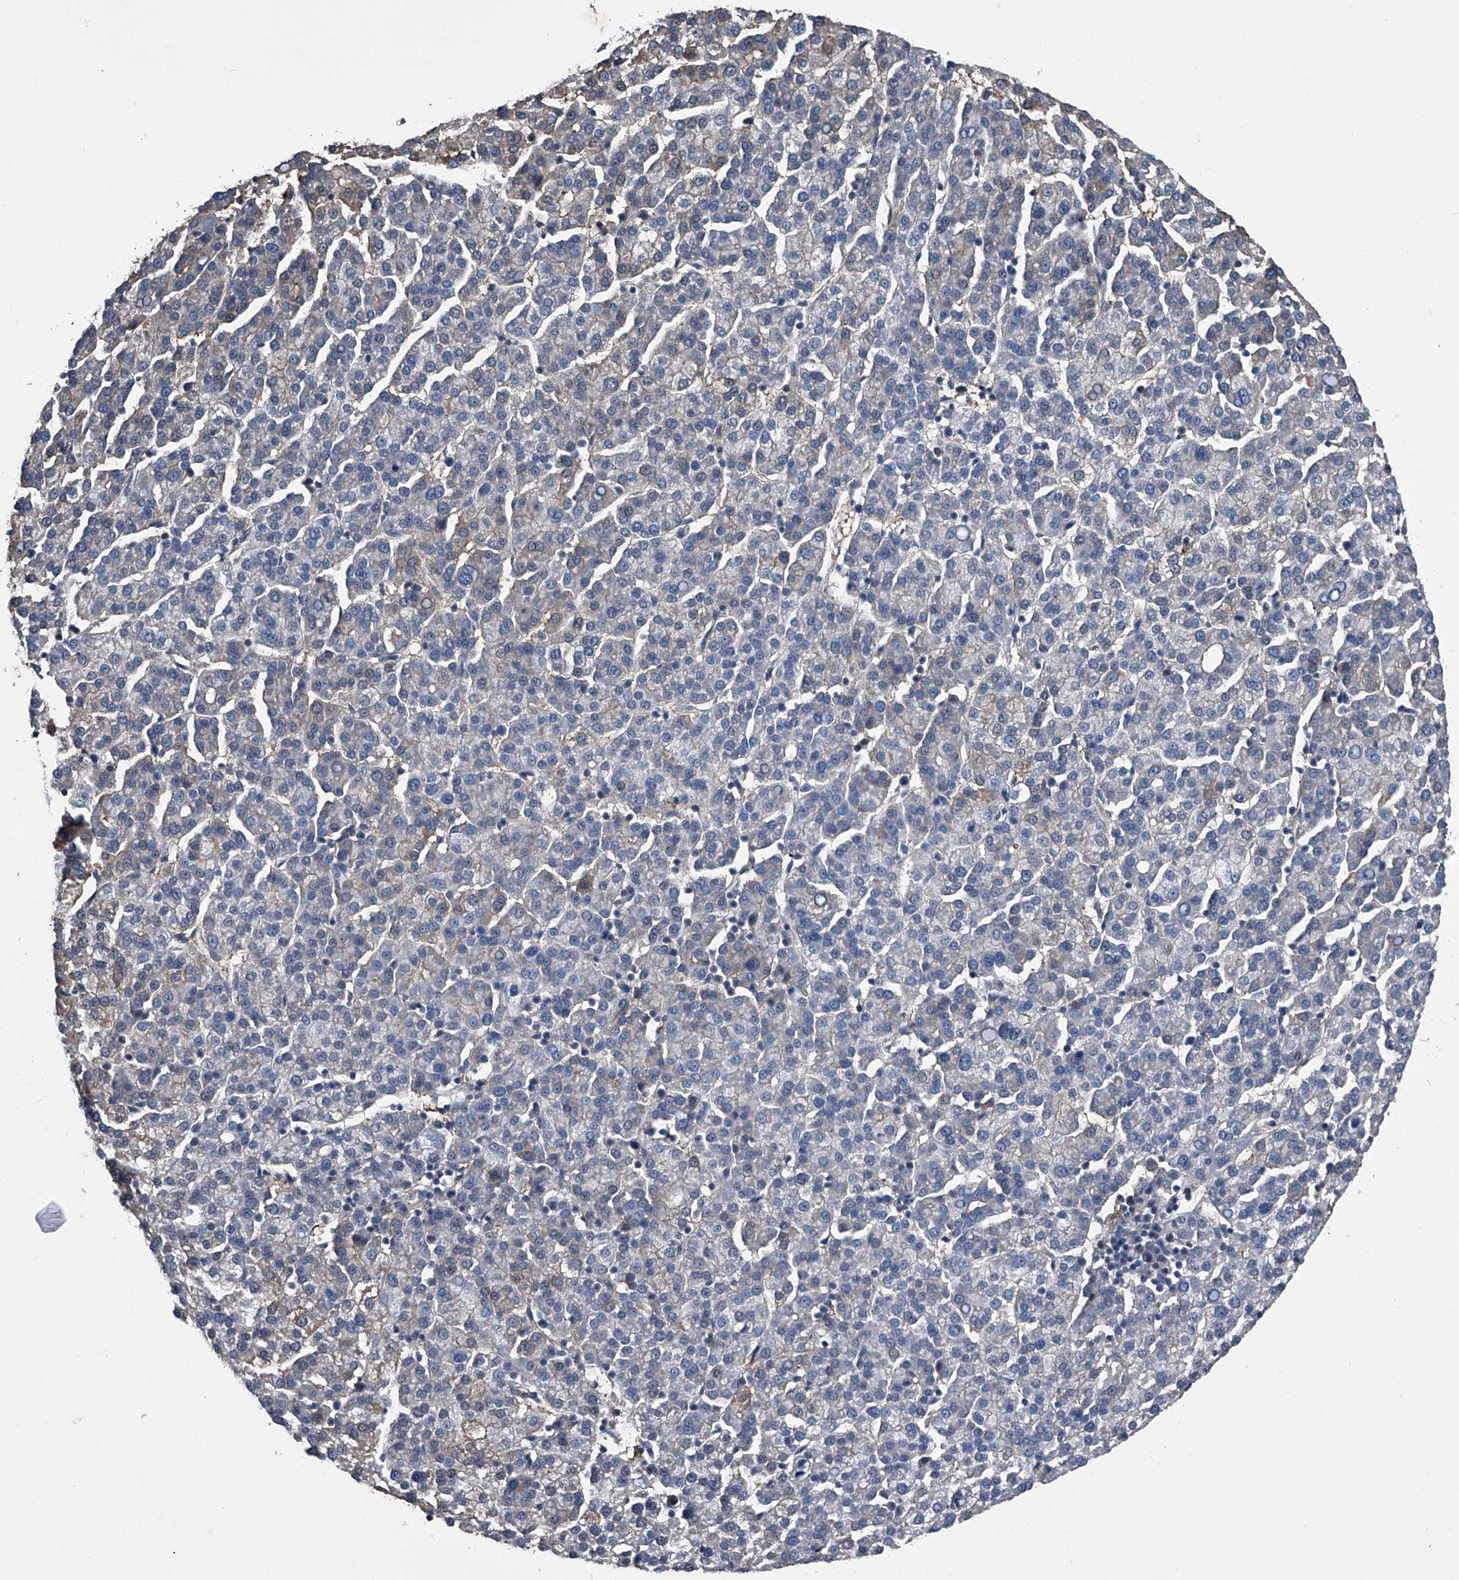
{"staining": {"intensity": "weak", "quantity": "<25%", "location": "cytoplasmic/membranous"}, "tissue": "liver cancer", "cell_type": "Tumor cells", "image_type": "cancer", "snomed": [{"axis": "morphology", "description": "Carcinoma, Hepatocellular, NOS"}, {"axis": "topography", "description": "Liver"}], "caption": "Liver cancer (hepatocellular carcinoma) was stained to show a protein in brown. There is no significant staining in tumor cells.", "gene": "KIF13A", "patient": {"sex": "female", "age": 58}}